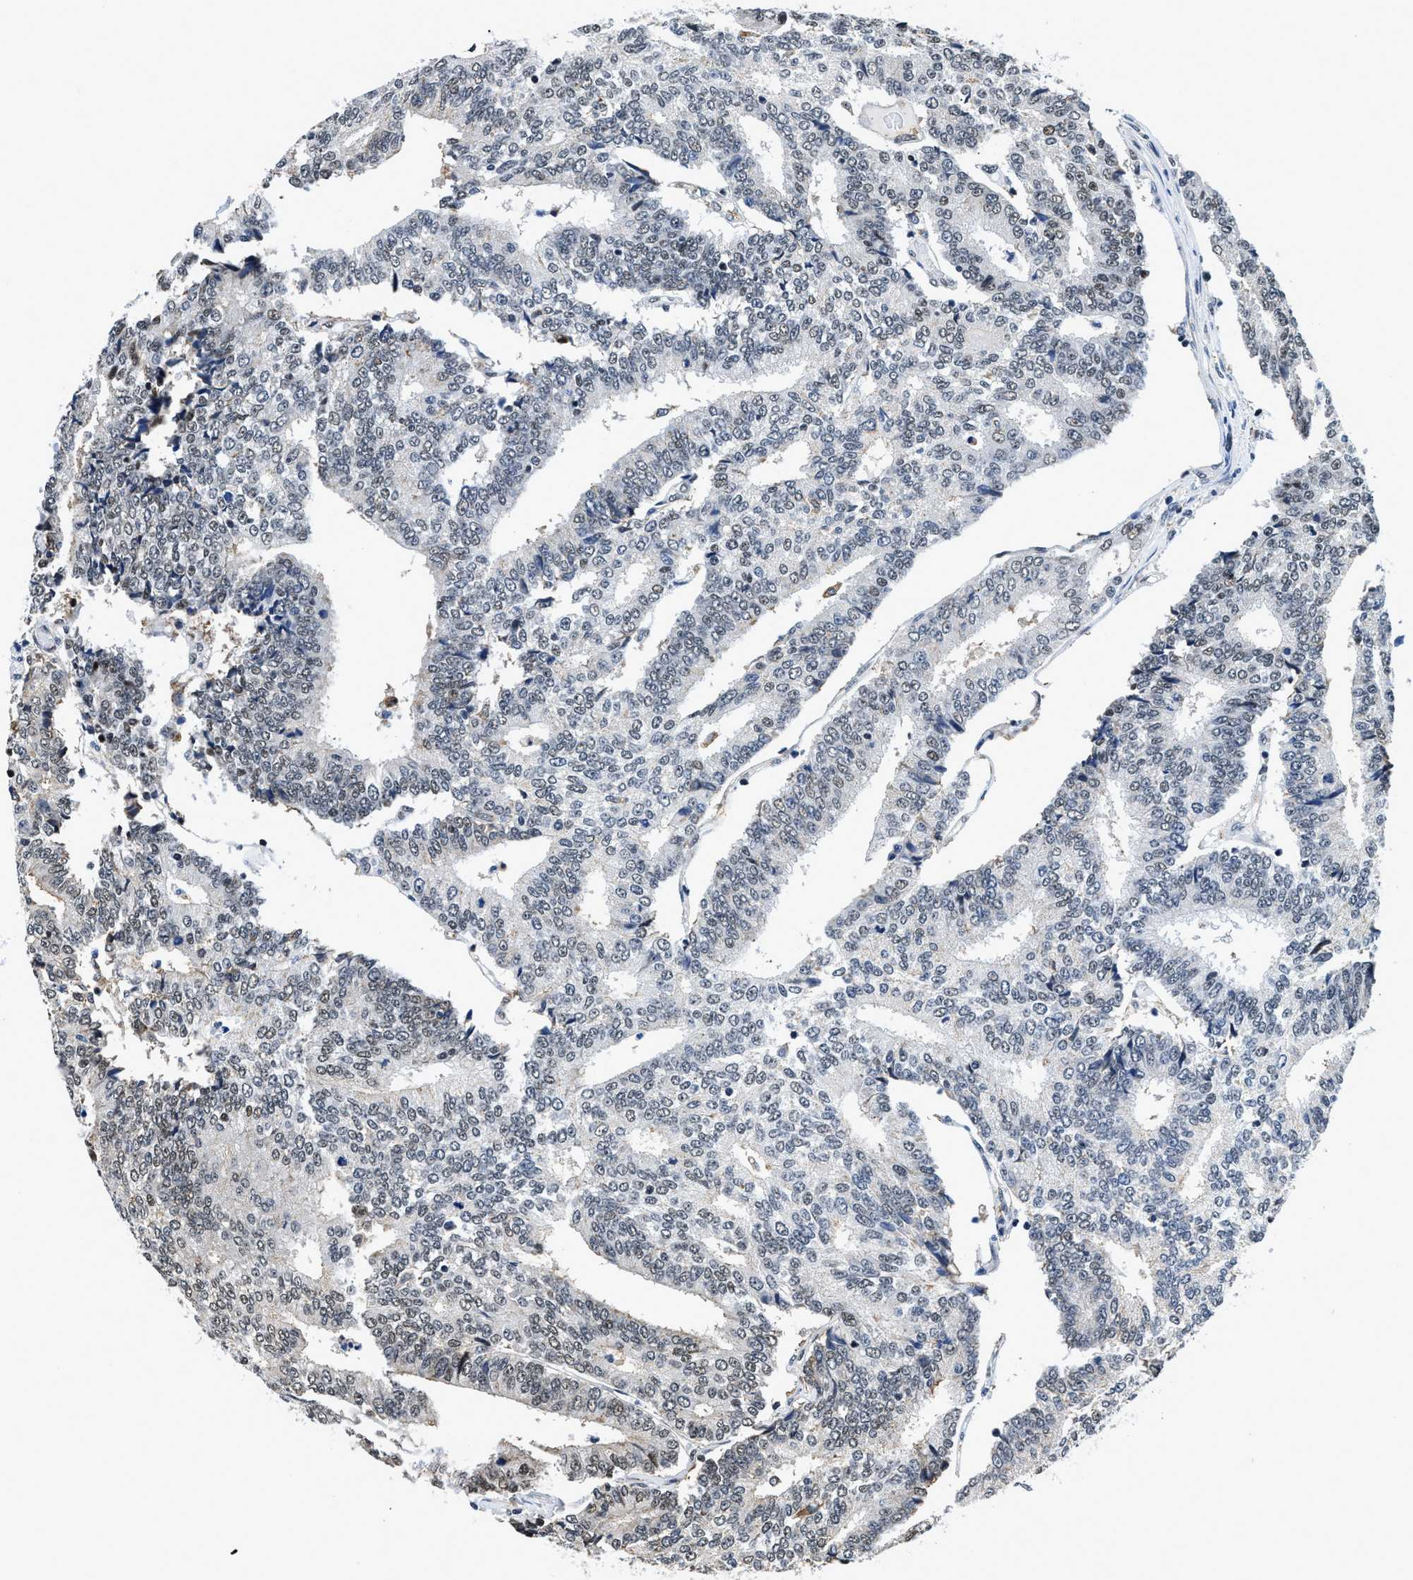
{"staining": {"intensity": "moderate", "quantity": "<25%", "location": "nuclear"}, "tissue": "prostate cancer", "cell_type": "Tumor cells", "image_type": "cancer", "snomed": [{"axis": "morphology", "description": "Normal tissue, NOS"}, {"axis": "morphology", "description": "Adenocarcinoma, High grade"}, {"axis": "topography", "description": "Prostate"}, {"axis": "topography", "description": "Seminal veicle"}], "caption": "This micrograph shows IHC staining of prostate adenocarcinoma (high-grade), with low moderate nuclear expression in approximately <25% of tumor cells.", "gene": "HNRNPH2", "patient": {"sex": "male", "age": 55}}